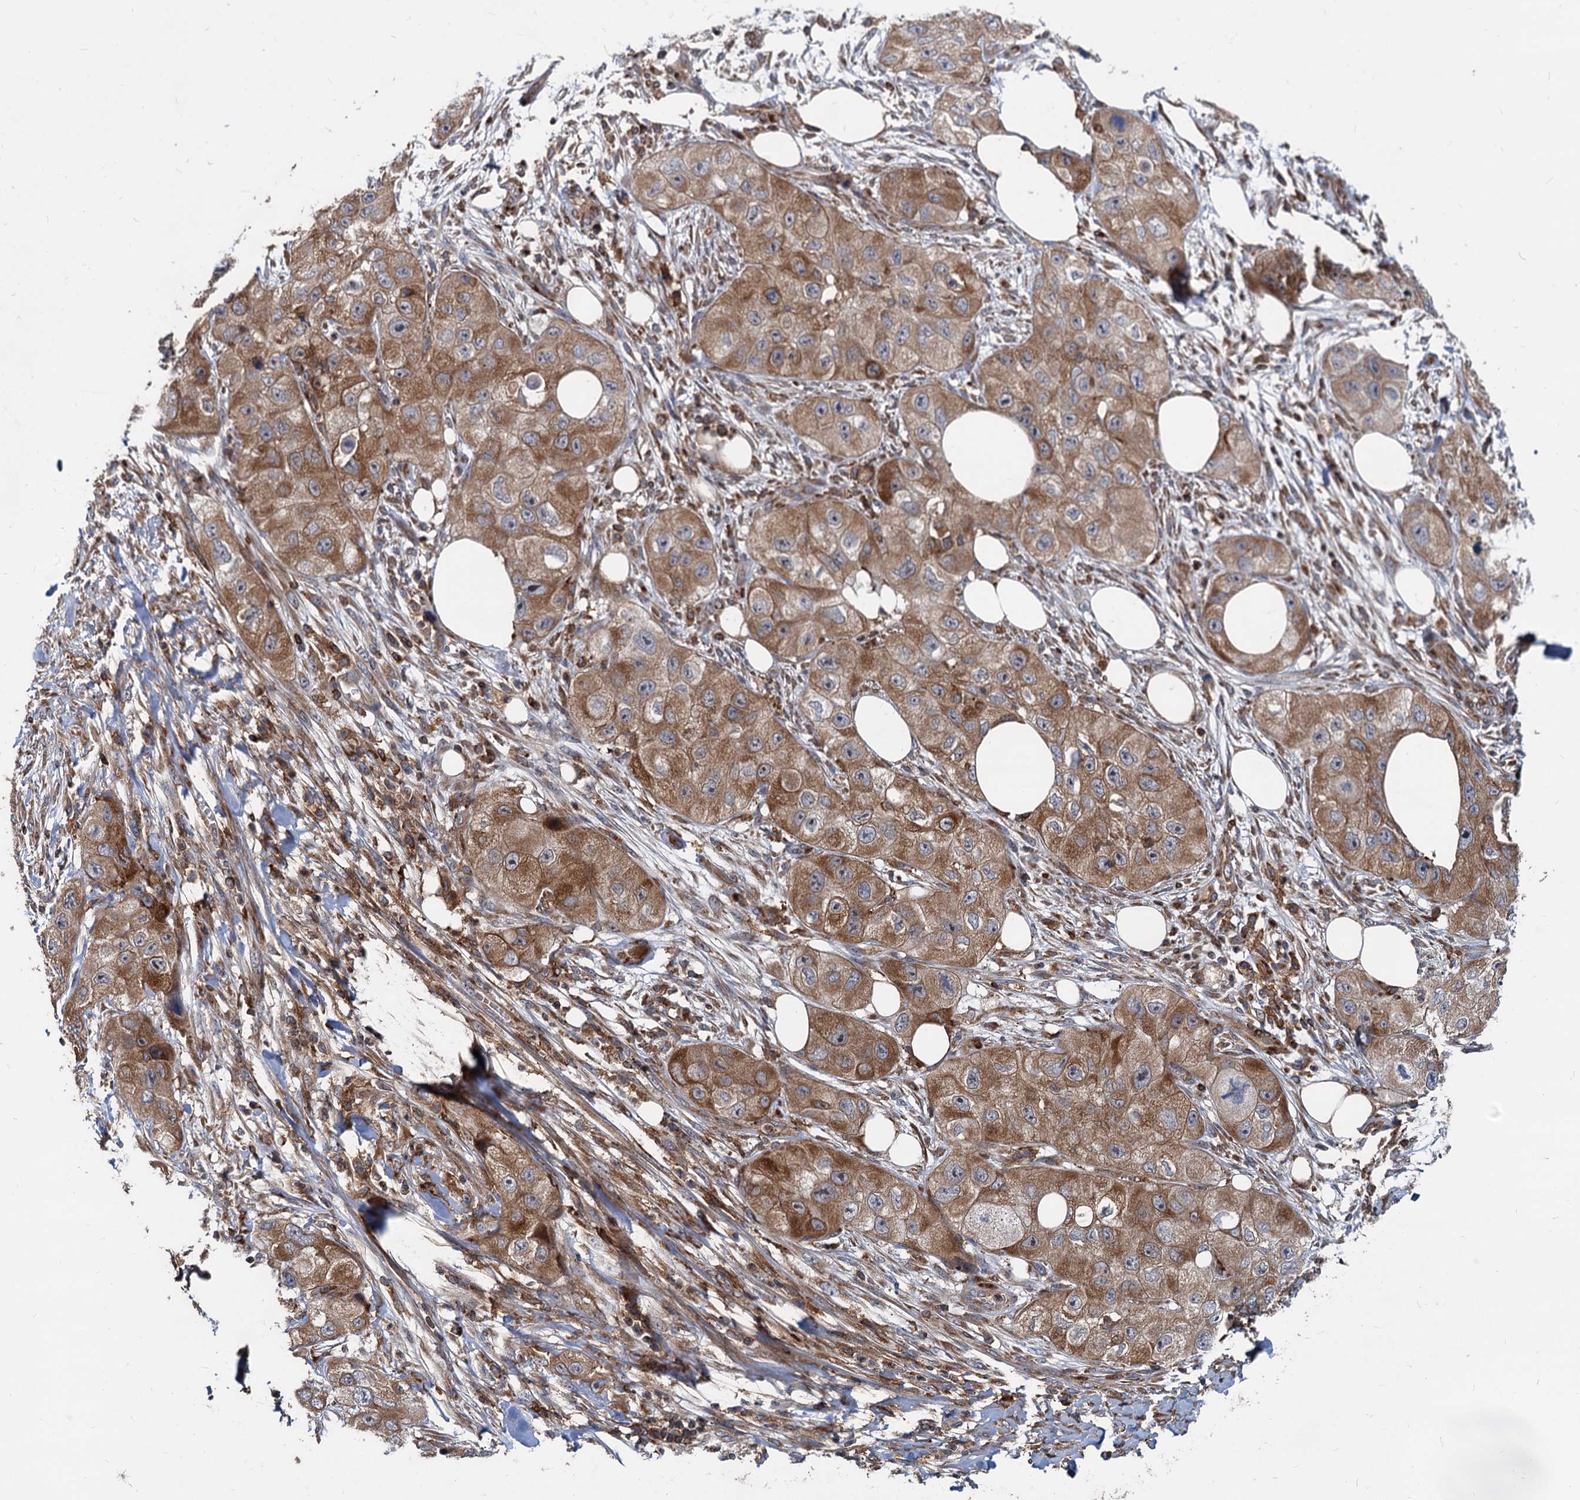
{"staining": {"intensity": "moderate", "quantity": ">75%", "location": "cytoplasmic/membranous"}, "tissue": "skin cancer", "cell_type": "Tumor cells", "image_type": "cancer", "snomed": [{"axis": "morphology", "description": "Squamous cell carcinoma, NOS"}, {"axis": "topography", "description": "Skin"}, {"axis": "topography", "description": "Subcutis"}], "caption": "Protein expression analysis of squamous cell carcinoma (skin) shows moderate cytoplasmic/membranous expression in about >75% of tumor cells. The protein is stained brown, and the nuclei are stained in blue (DAB IHC with brightfield microscopy, high magnification).", "gene": "STIM1", "patient": {"sex": "male", "age": 73}}